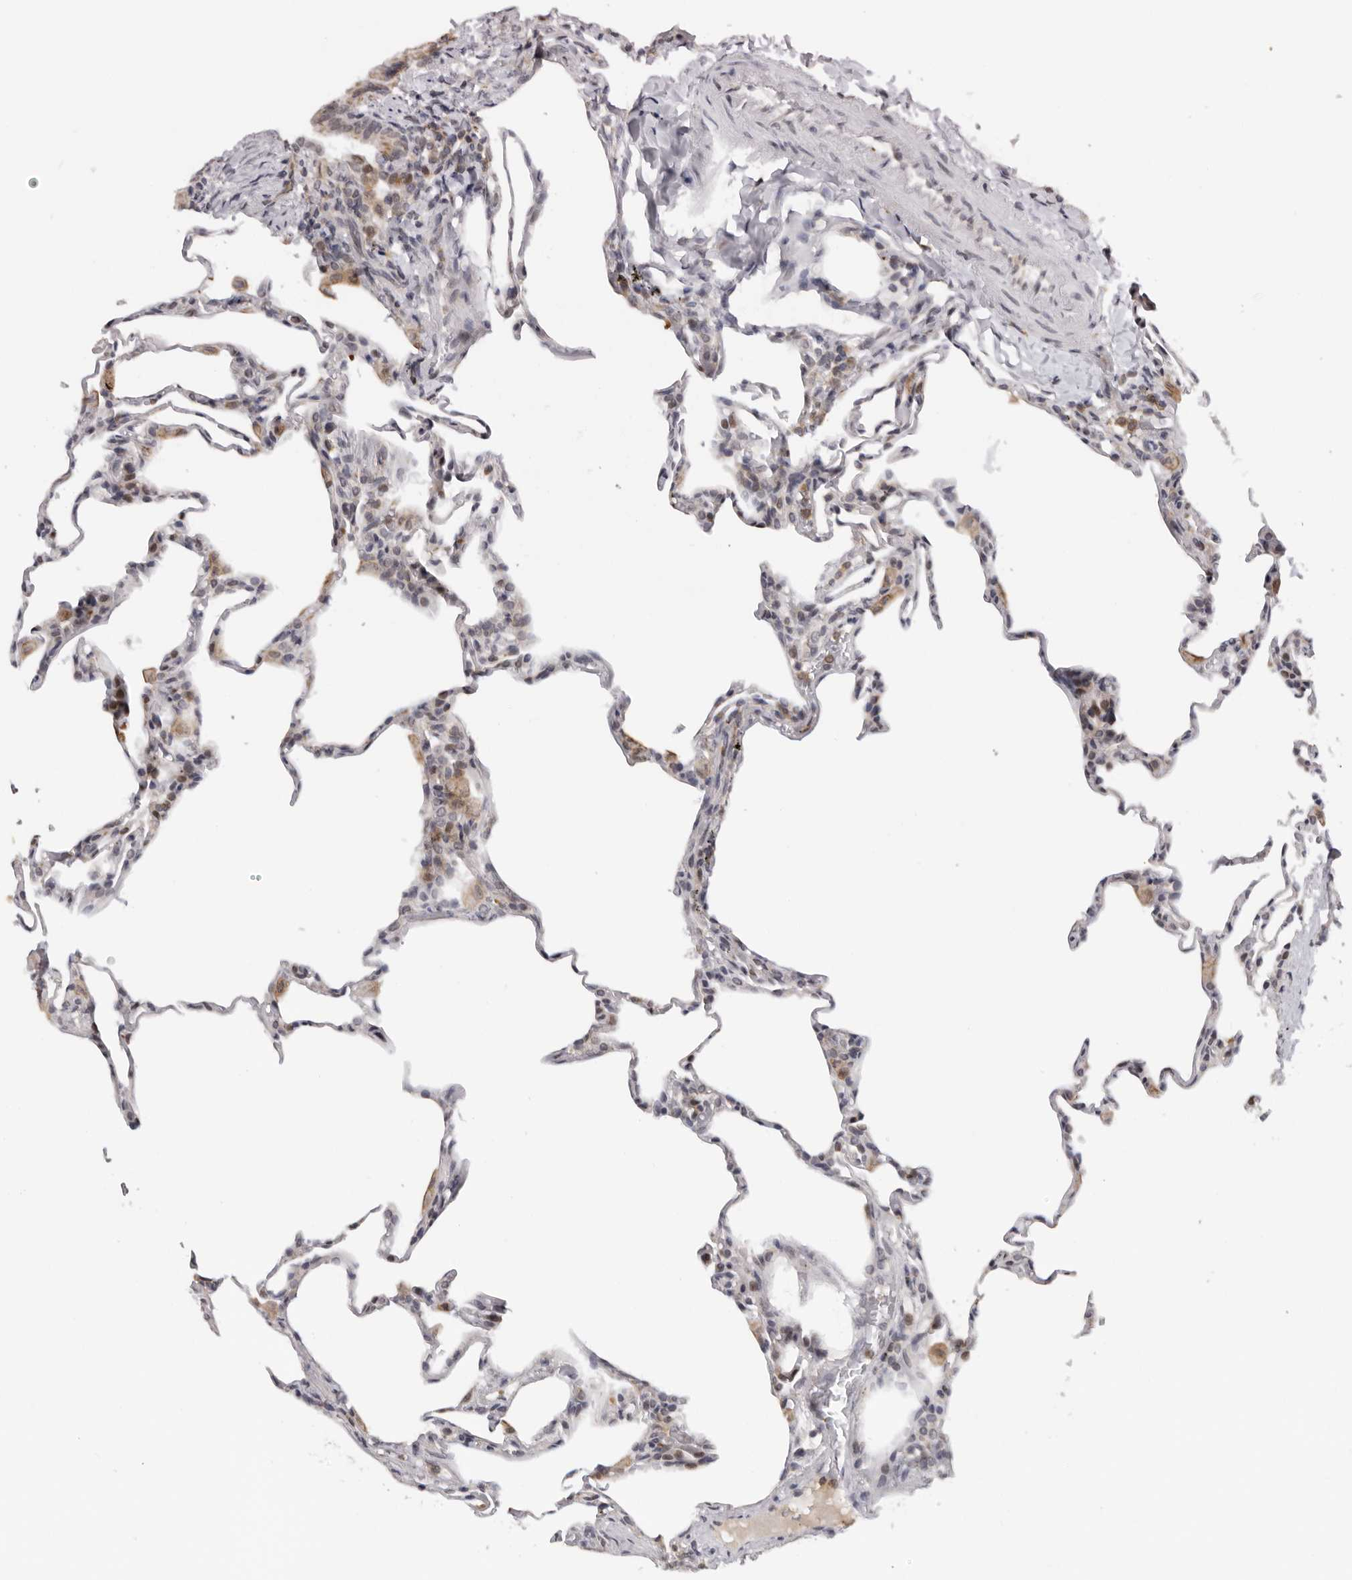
{"staining": {"intensity": "negative", "quantity": "none", "location": "none"}, "tissue": "lung", "cell_type": "Alveolar cells", "image_type": "normal", "snomed": [{"axis": "morphology", "description": "Normal tissue, NOS"}, {"axis": "topography", "description": "Lung"}], "caption": "This is an immunohistochemistry (IHC) photomicrograph of benign human lung. There is no staining in alveolar cells.", "gene": "KIF2B", "patient": {"sex": "male", "age": 20}}